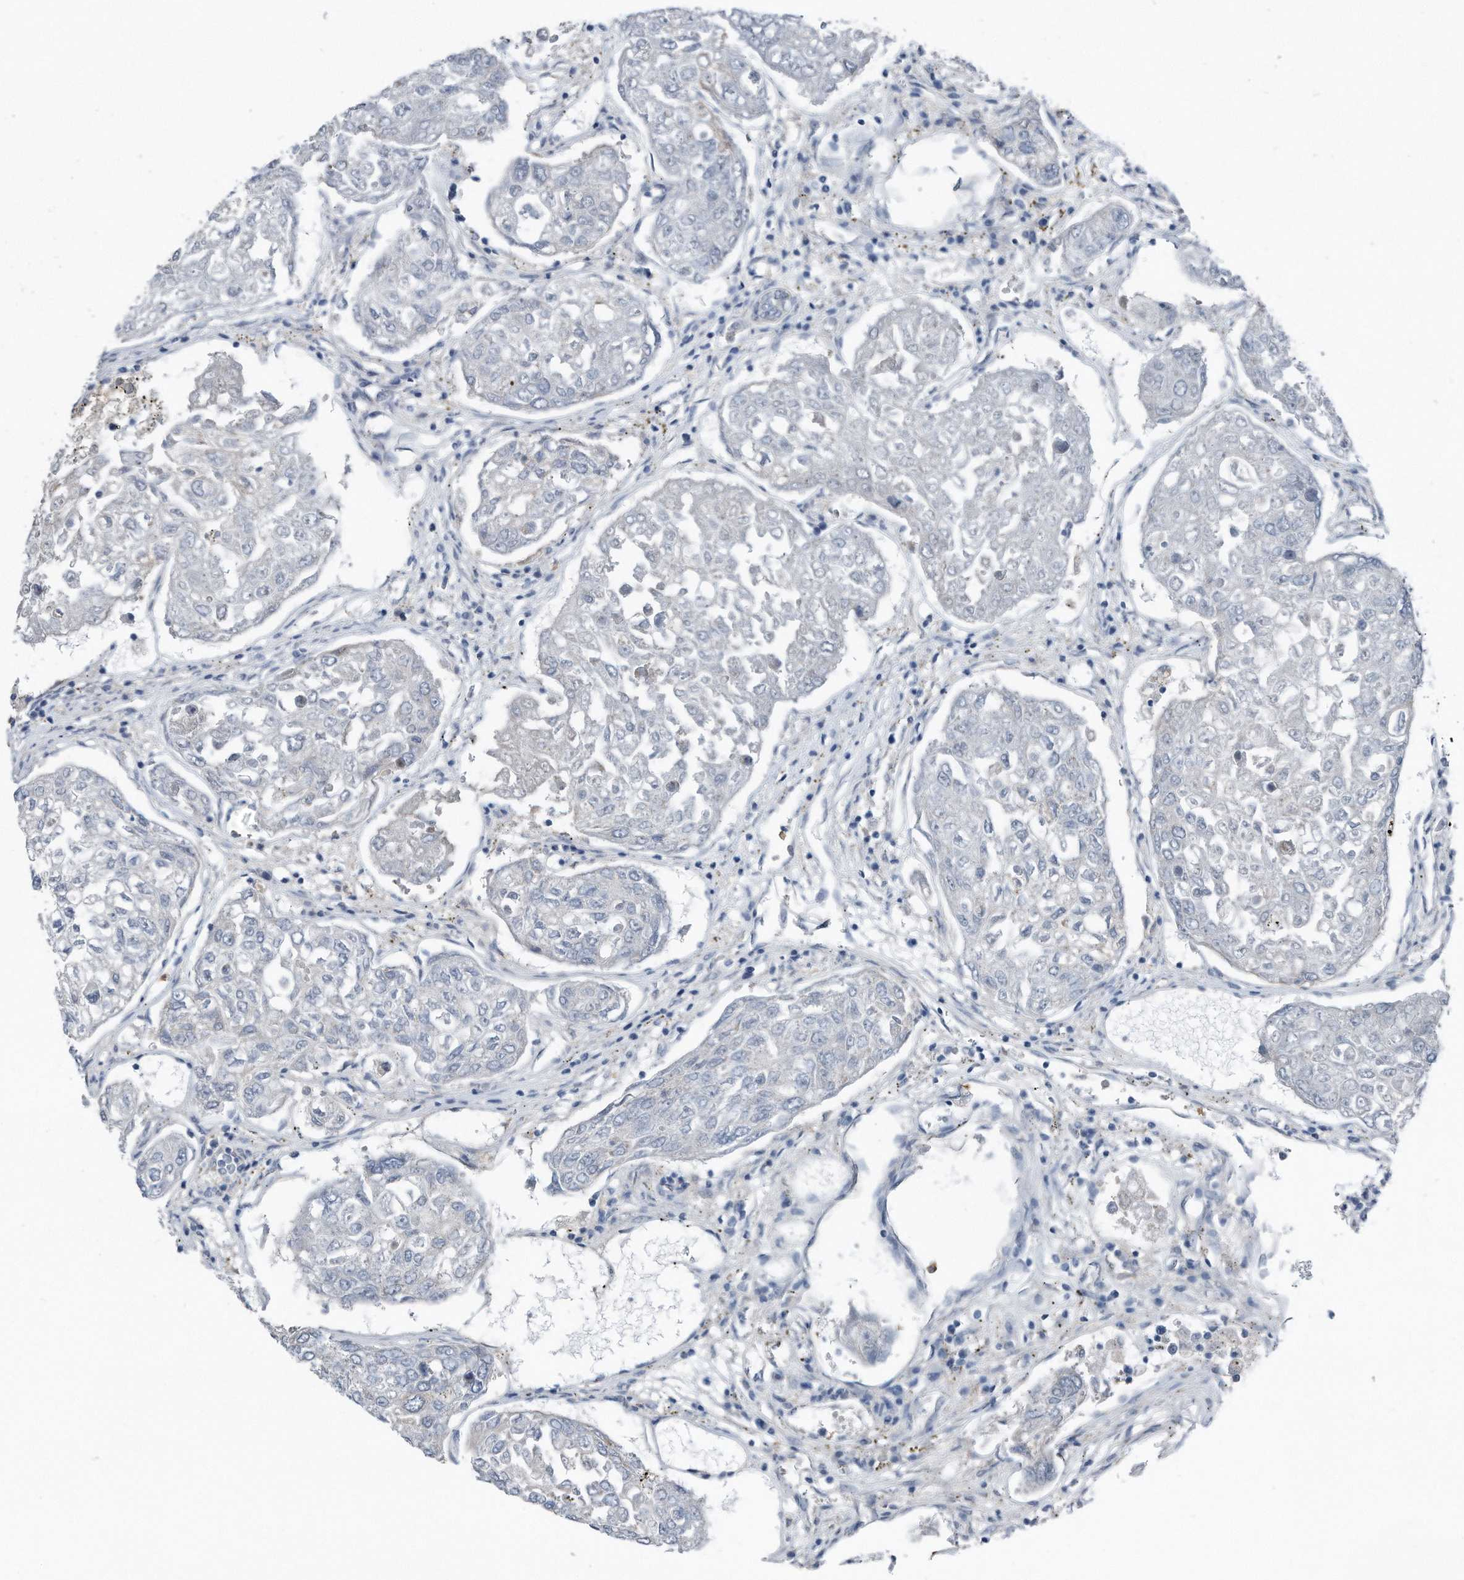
{"staining": {"intensity": "negative", "quantity": "none", "location": "none"}, "tissue": "urothelial cancer", "cell_type": "Tumor cells", "image_type": "cancer", "snomed": [{"axis": "morphology", "description": "Urothelial carcinoma, High grade"}, {"axis": "topography", "description": "Lymph node"}, {"axis": "topography", "description": "Urinary bladder"}], "caption": "Photomicrograph shows no protein expression in tumor cells of urothelial carcinoma (high-grade) tissue.", "gene": "YRDC", "patient": {"sex": "male", "age": 51}}